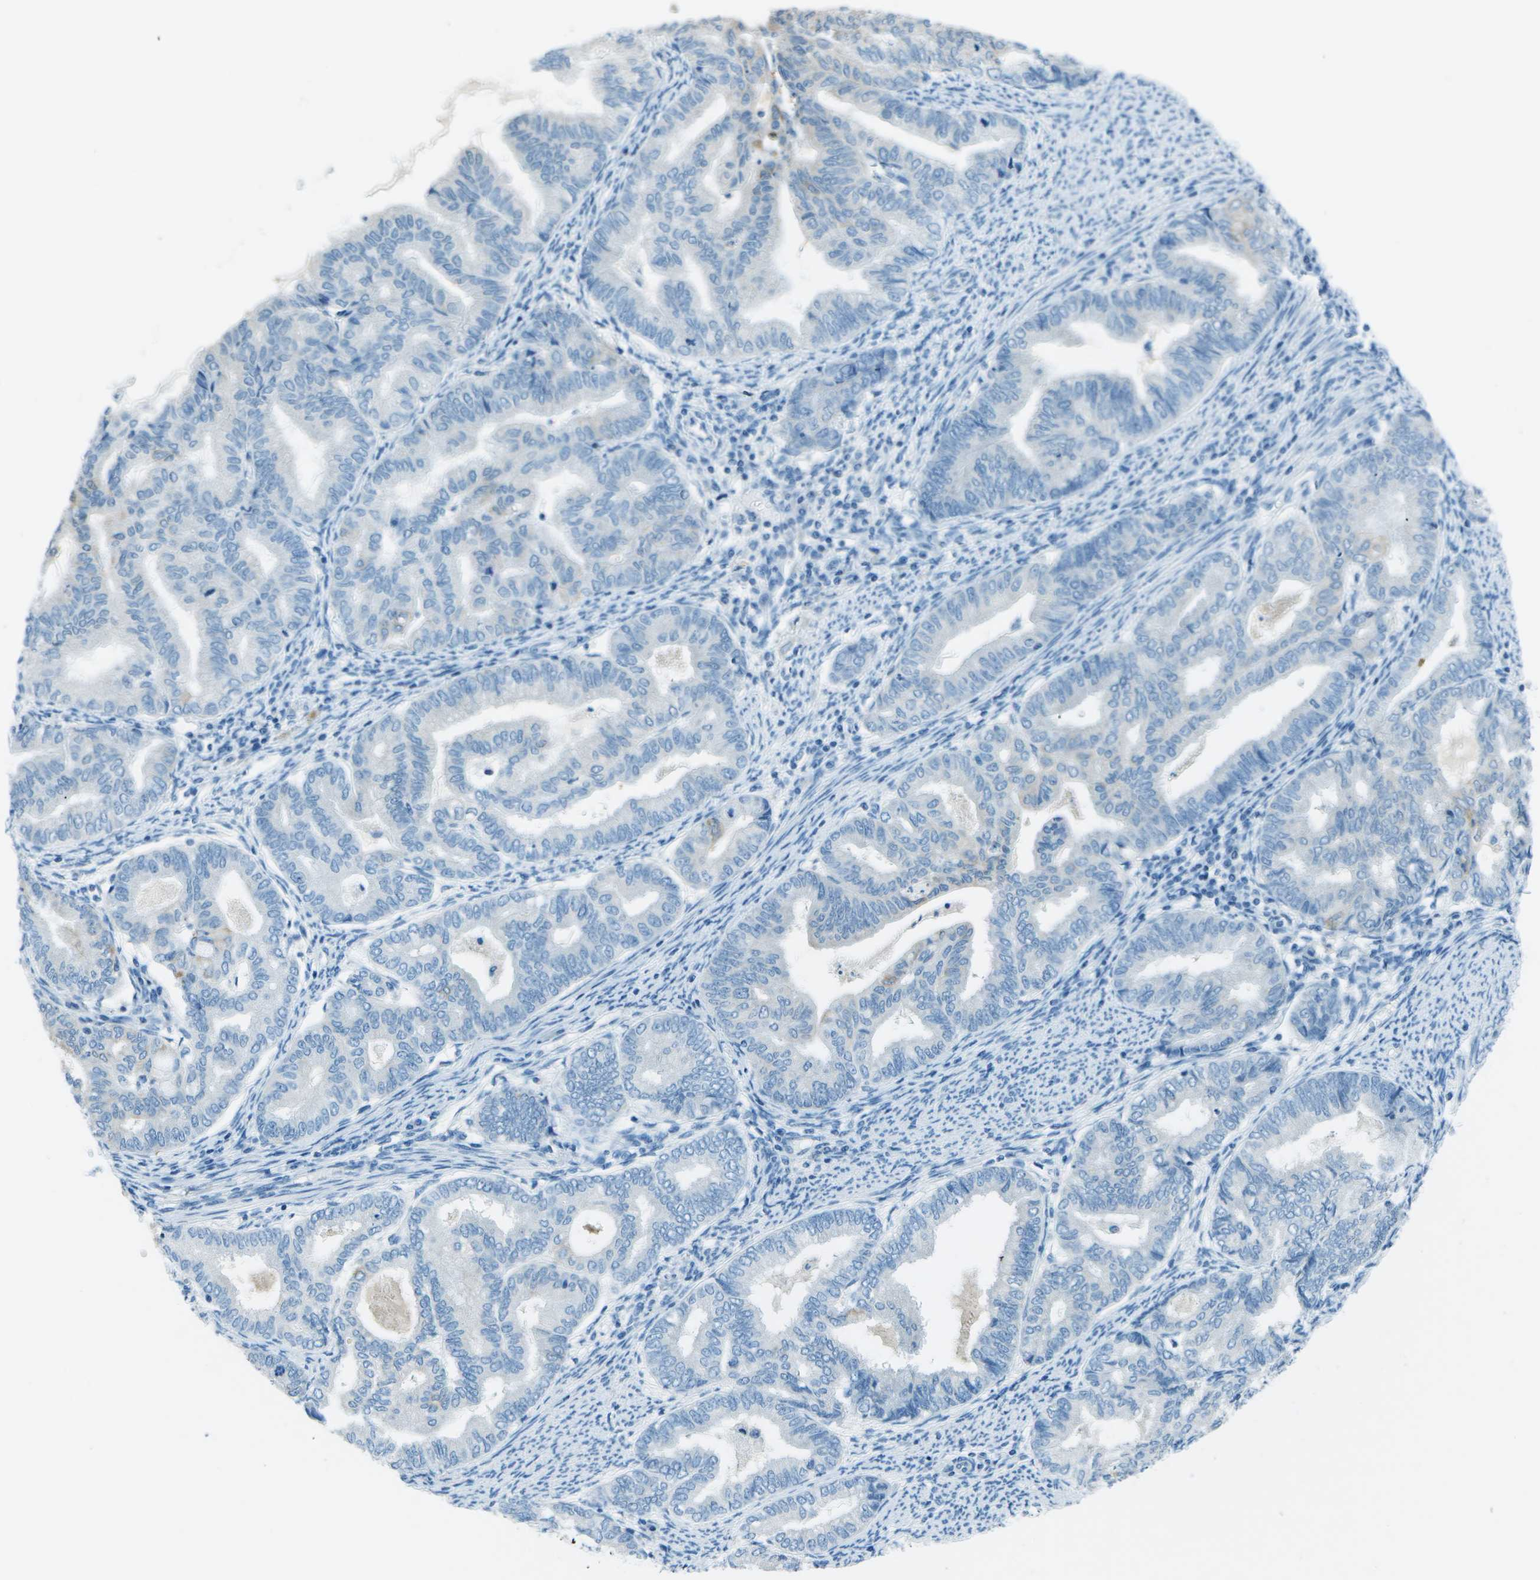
{"staining": {"intensity": "negative", "quantity": "none", "location": "none"}, "tissue": "endometrial cancer", "cell_type": "Tumor cells", "image_type": "cancer", "snomed": [{"axis": "morphology", "description": "Adenocarcinoma, NOS"}, {"axis": "topography", "description": "Endometrium"}], "caption": "Immunohistochemistry of endometrial cancer shows no staining in tumor cells.", "gene": "SLC16A10", "patient": {"sex": "female", "age": 79}}